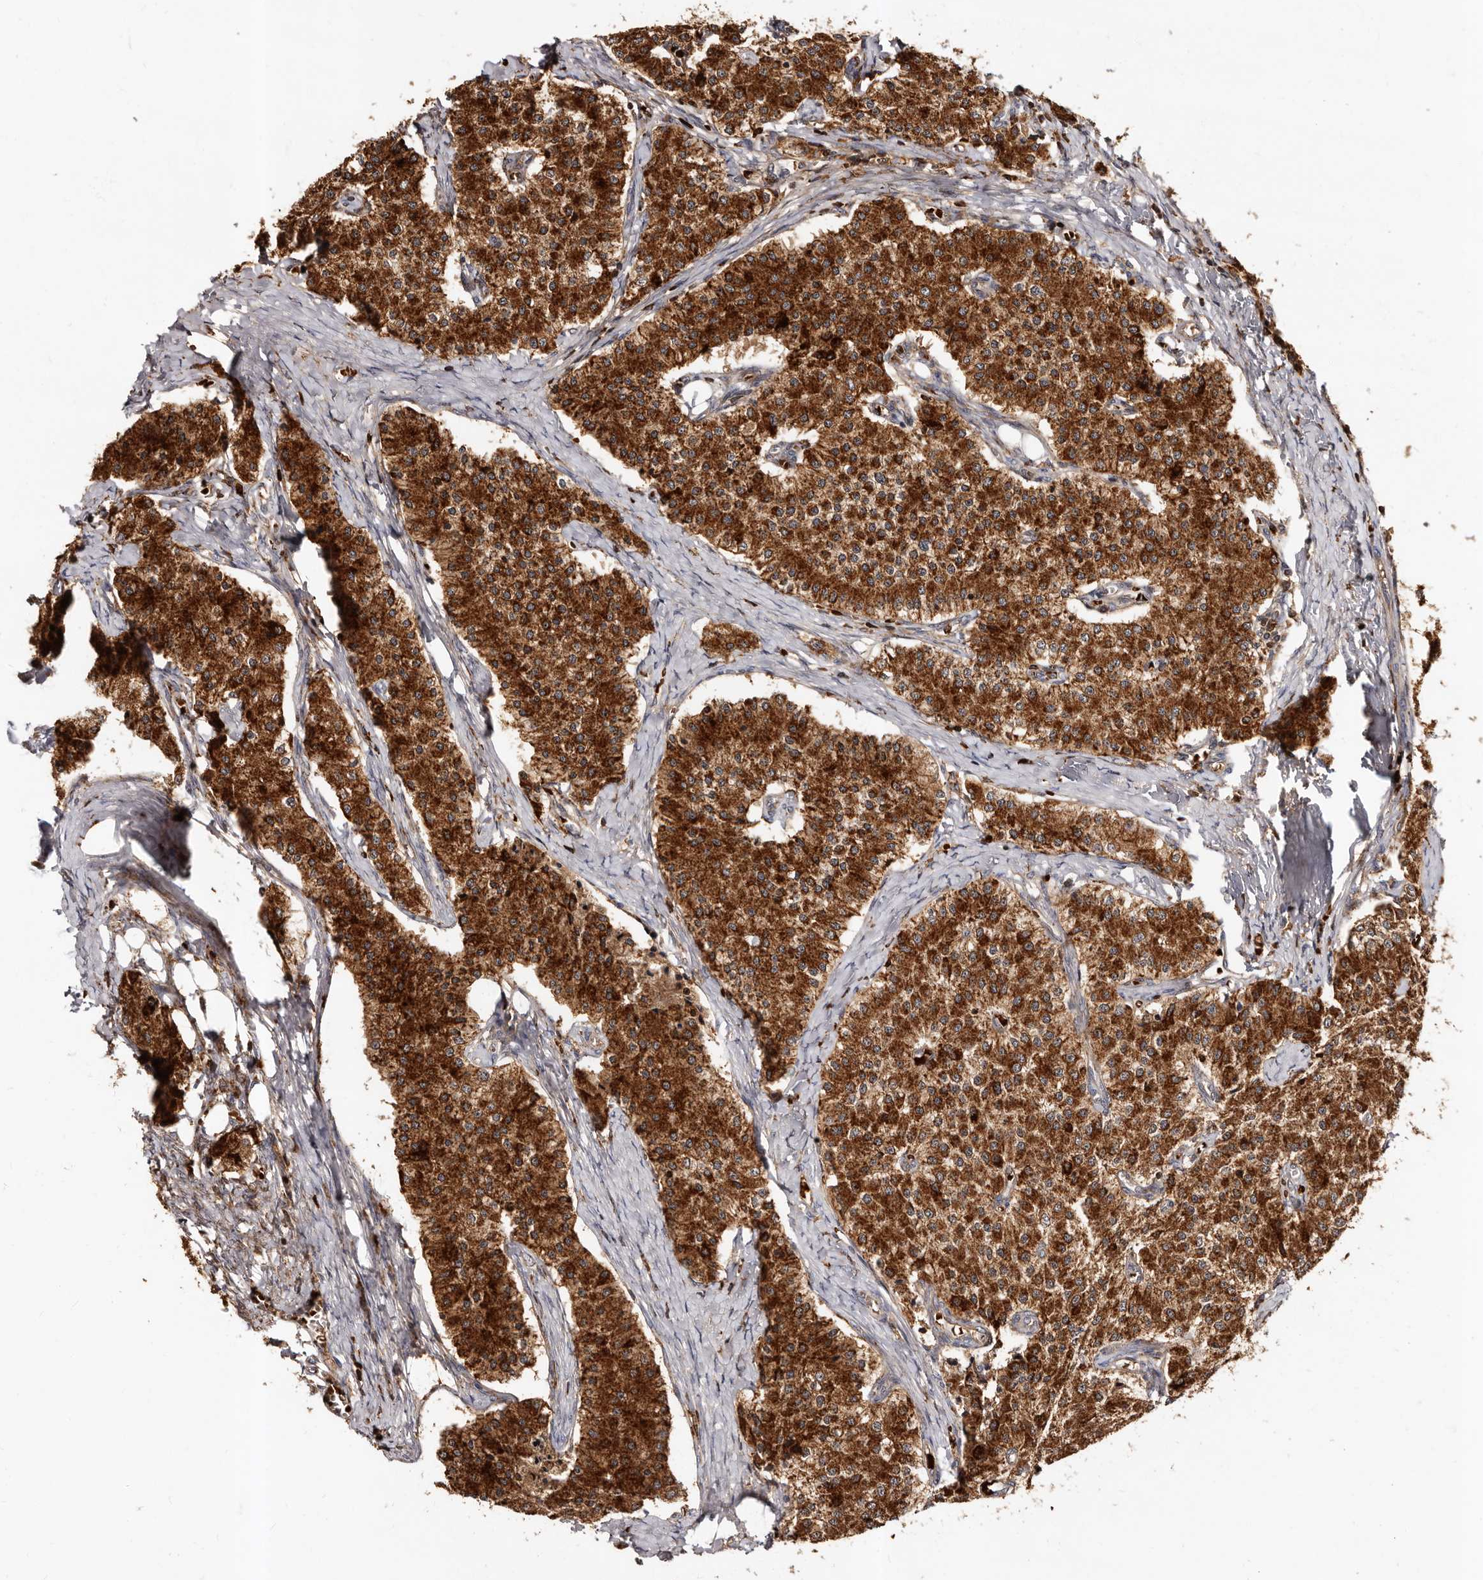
{"staining": {"intensity": "strong", "quantity": ">75%", "location": "cytoplasmic/membranous"}, "tissue": "carcinoid", "cell_type": "Tumor cells", "image_type": "cancer", "snomed": [{"axis": "morphology", "description": "Carcinoid, malignant, NOS"}, {"axis": "topography", "description": "Colon"}], "caption": "This is a photomicrograph of immunohistochemistry staining of carcinoid, which shows strong expression in the cytoplasmic/membranous of tumor cells.", "gene": "BAX", "patient": {"sex": "female", "age": 52}}